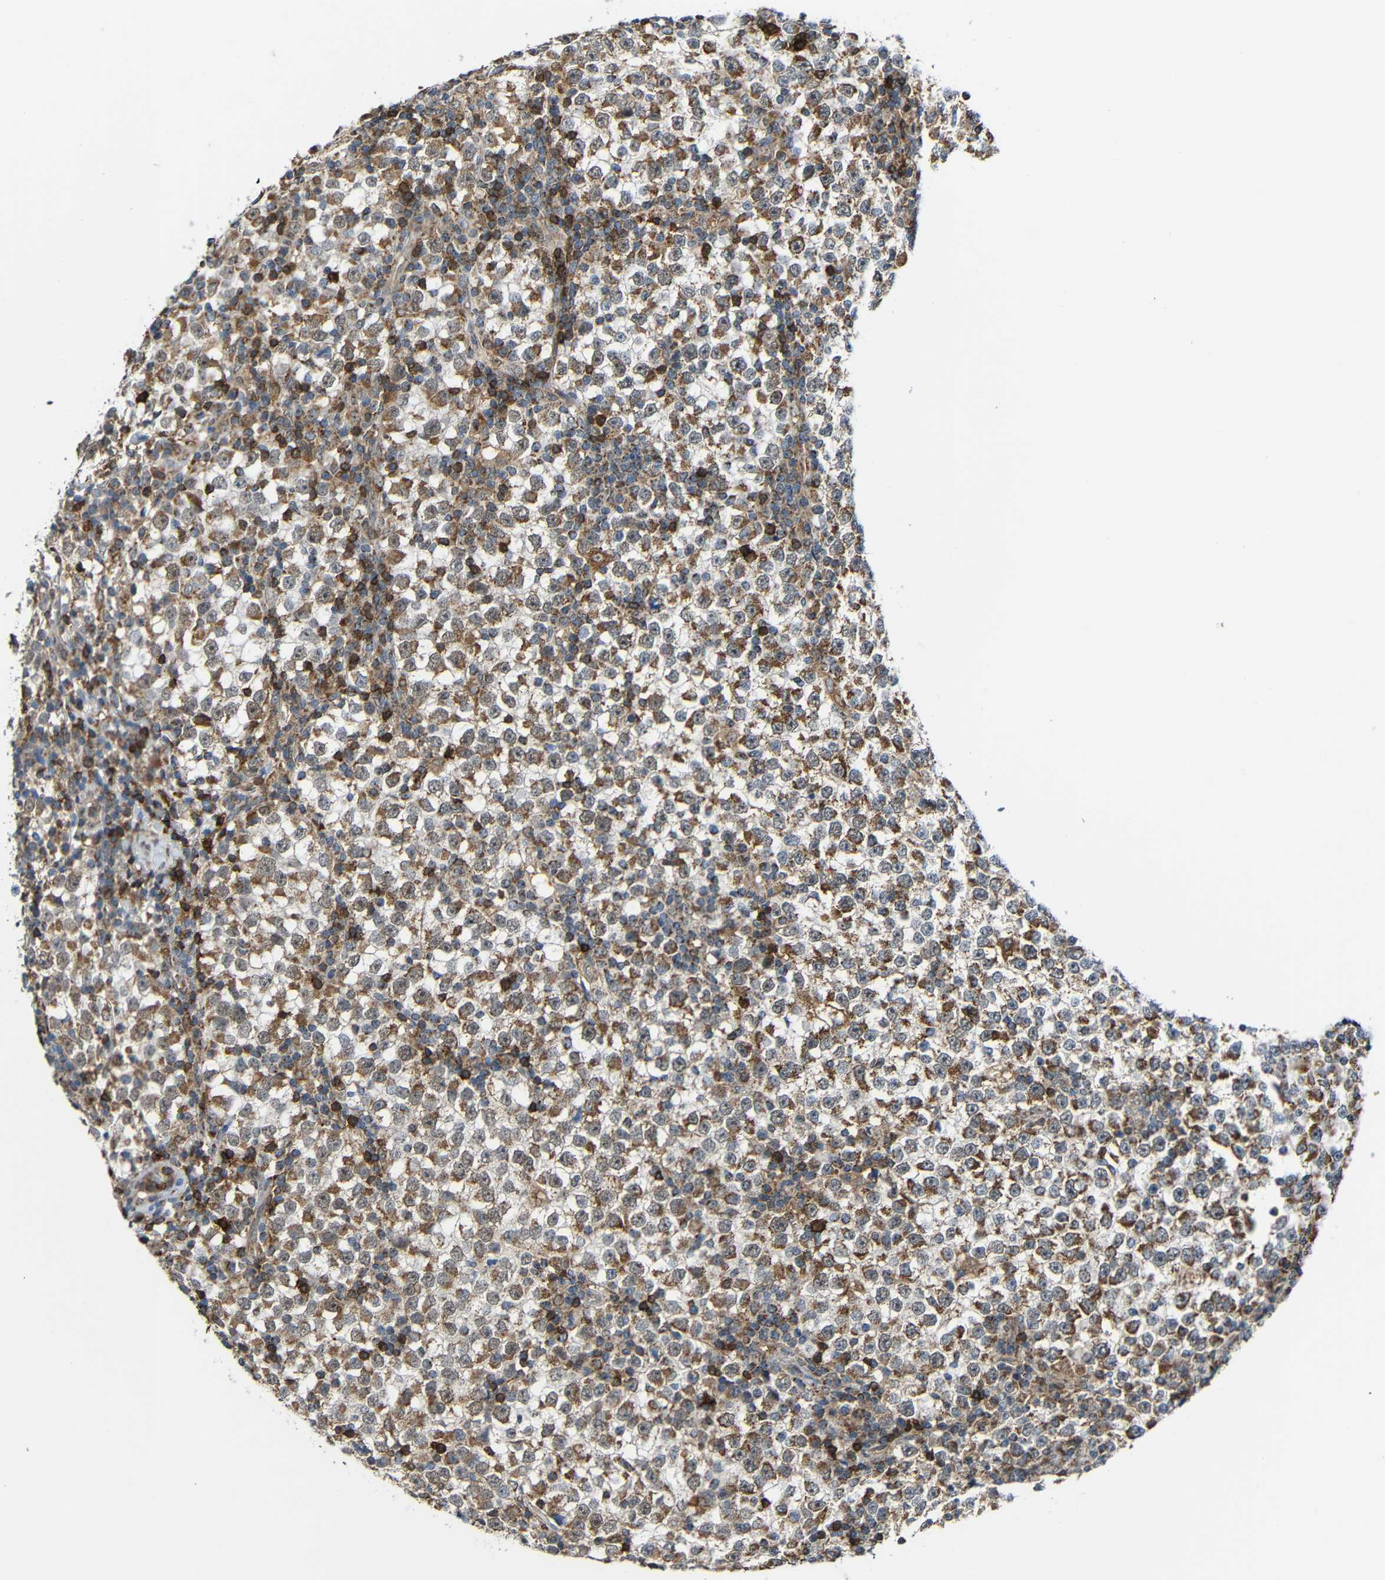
{"staining": {"intensity": "moderate", "quantity": ">75%", "location": "cytoplasmic/membranous"}, "tissue": "testis cancer", "cell_type": "Tumor cells", "image_type": "cancer", "snomed": [{"axis": "morphology", "description": "Seminoma, NOS"}, {"axis": "topography", "description": "Testis"}], "caption": "Moderate cytoplasmic/membranous protein expression is seen in about >75% of tumor cells in testis cancer.", "gene": "C1GALT1", "patient": {"sex": "male", "age": 65}}